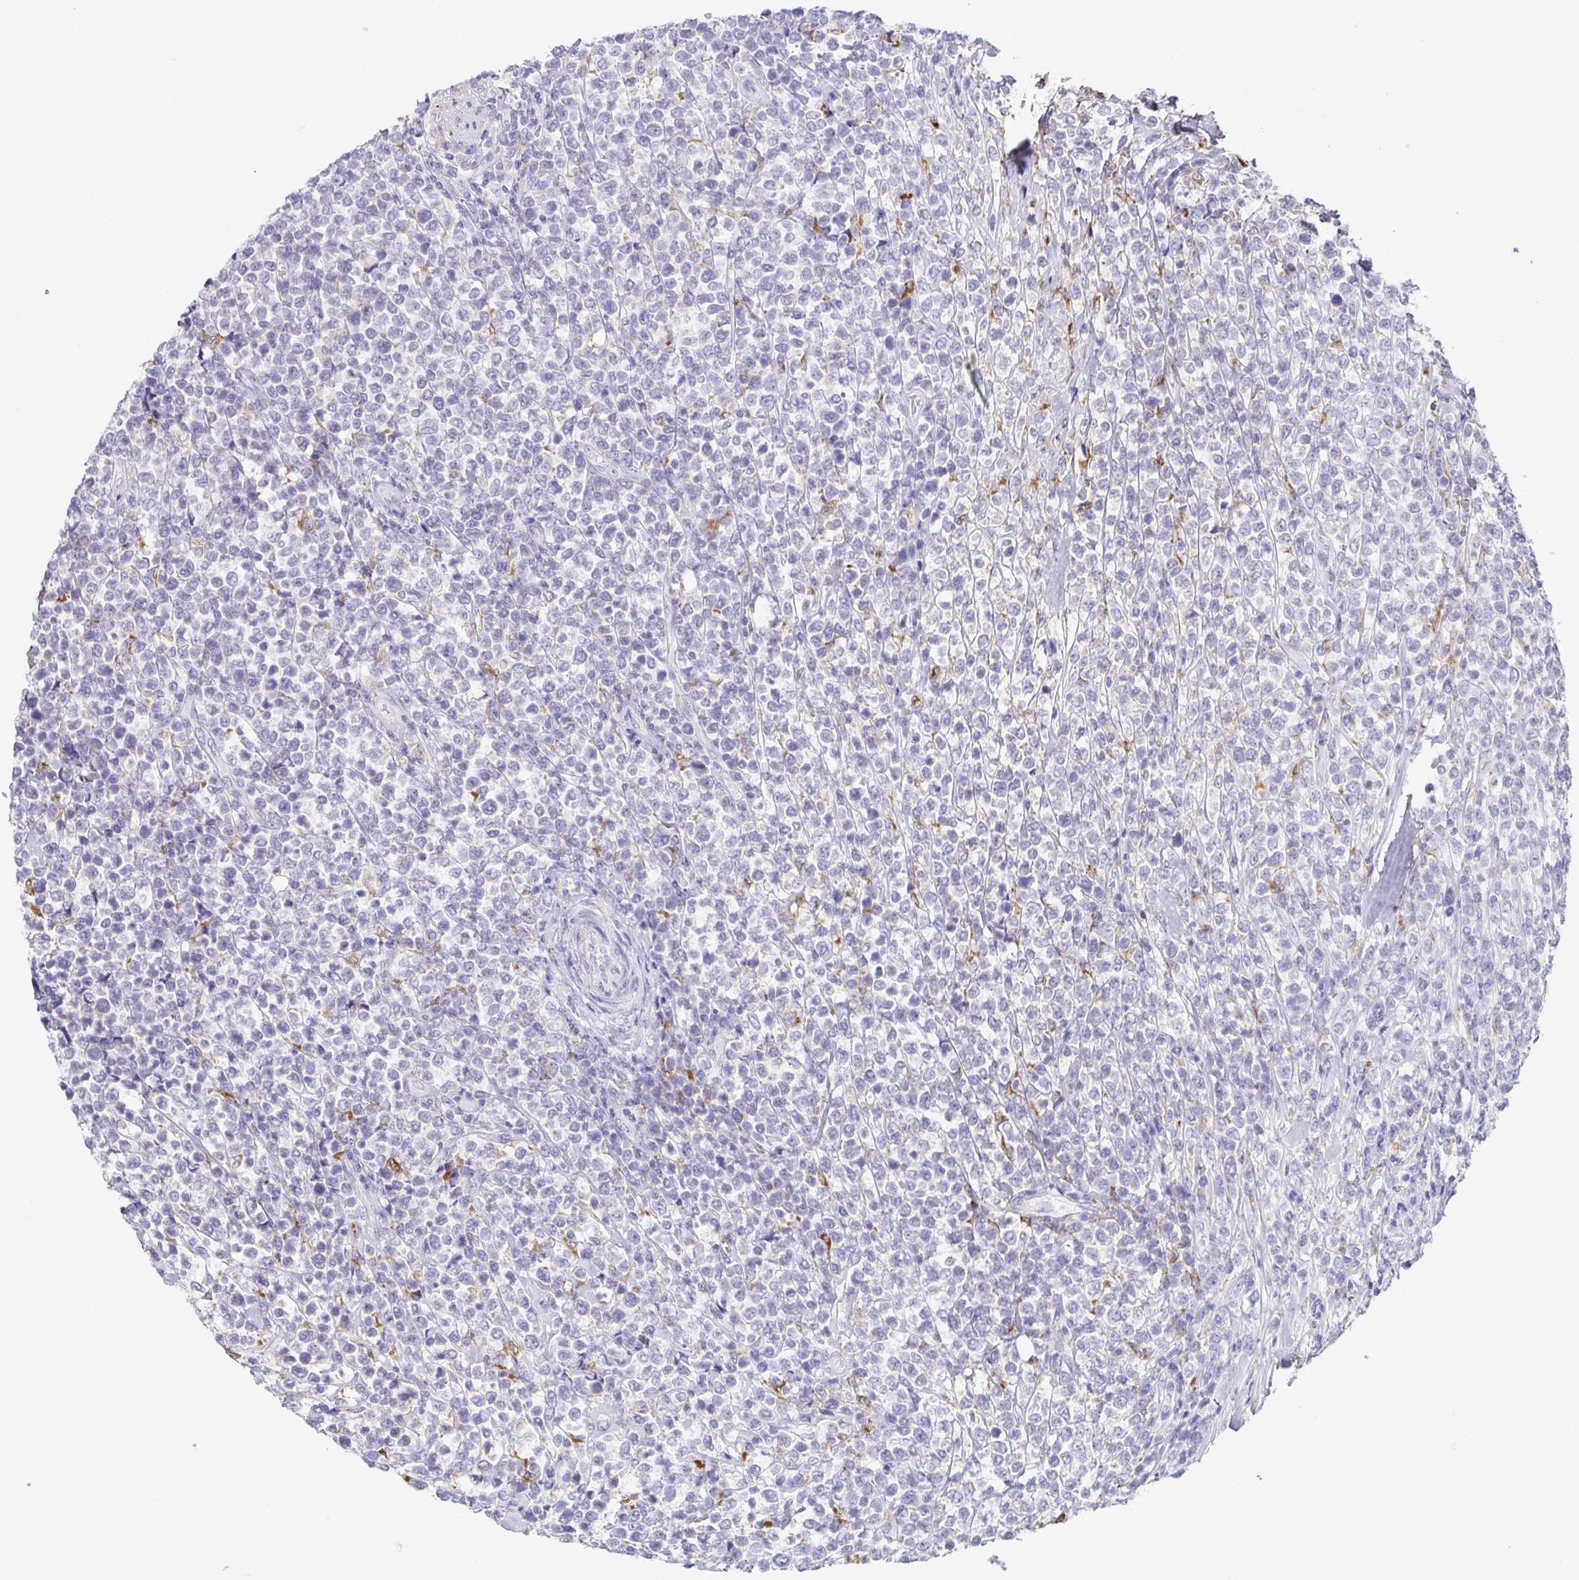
{"staining": {"intensity": "negative", "quantity": "none", "location": "none"}, "tissue": "lymphoma", "cell_type": "Tumor cells", "image_type": "cancer", "snomed": [{"axis": "morphology", "description": "Malignant lymphoma, non-Hodgkin's type, High grade"}, {"axis": "topography", "description": "Soft tissue"}], "caption": "Immunohistochemistry (IHC) of human high-grade malignant lymphoma, non-Hodgkin's type demonstrates no positivity in tumor cells.", "gene": "ATP6V1G2", "patient": {"sex": "female", "age": 56}}